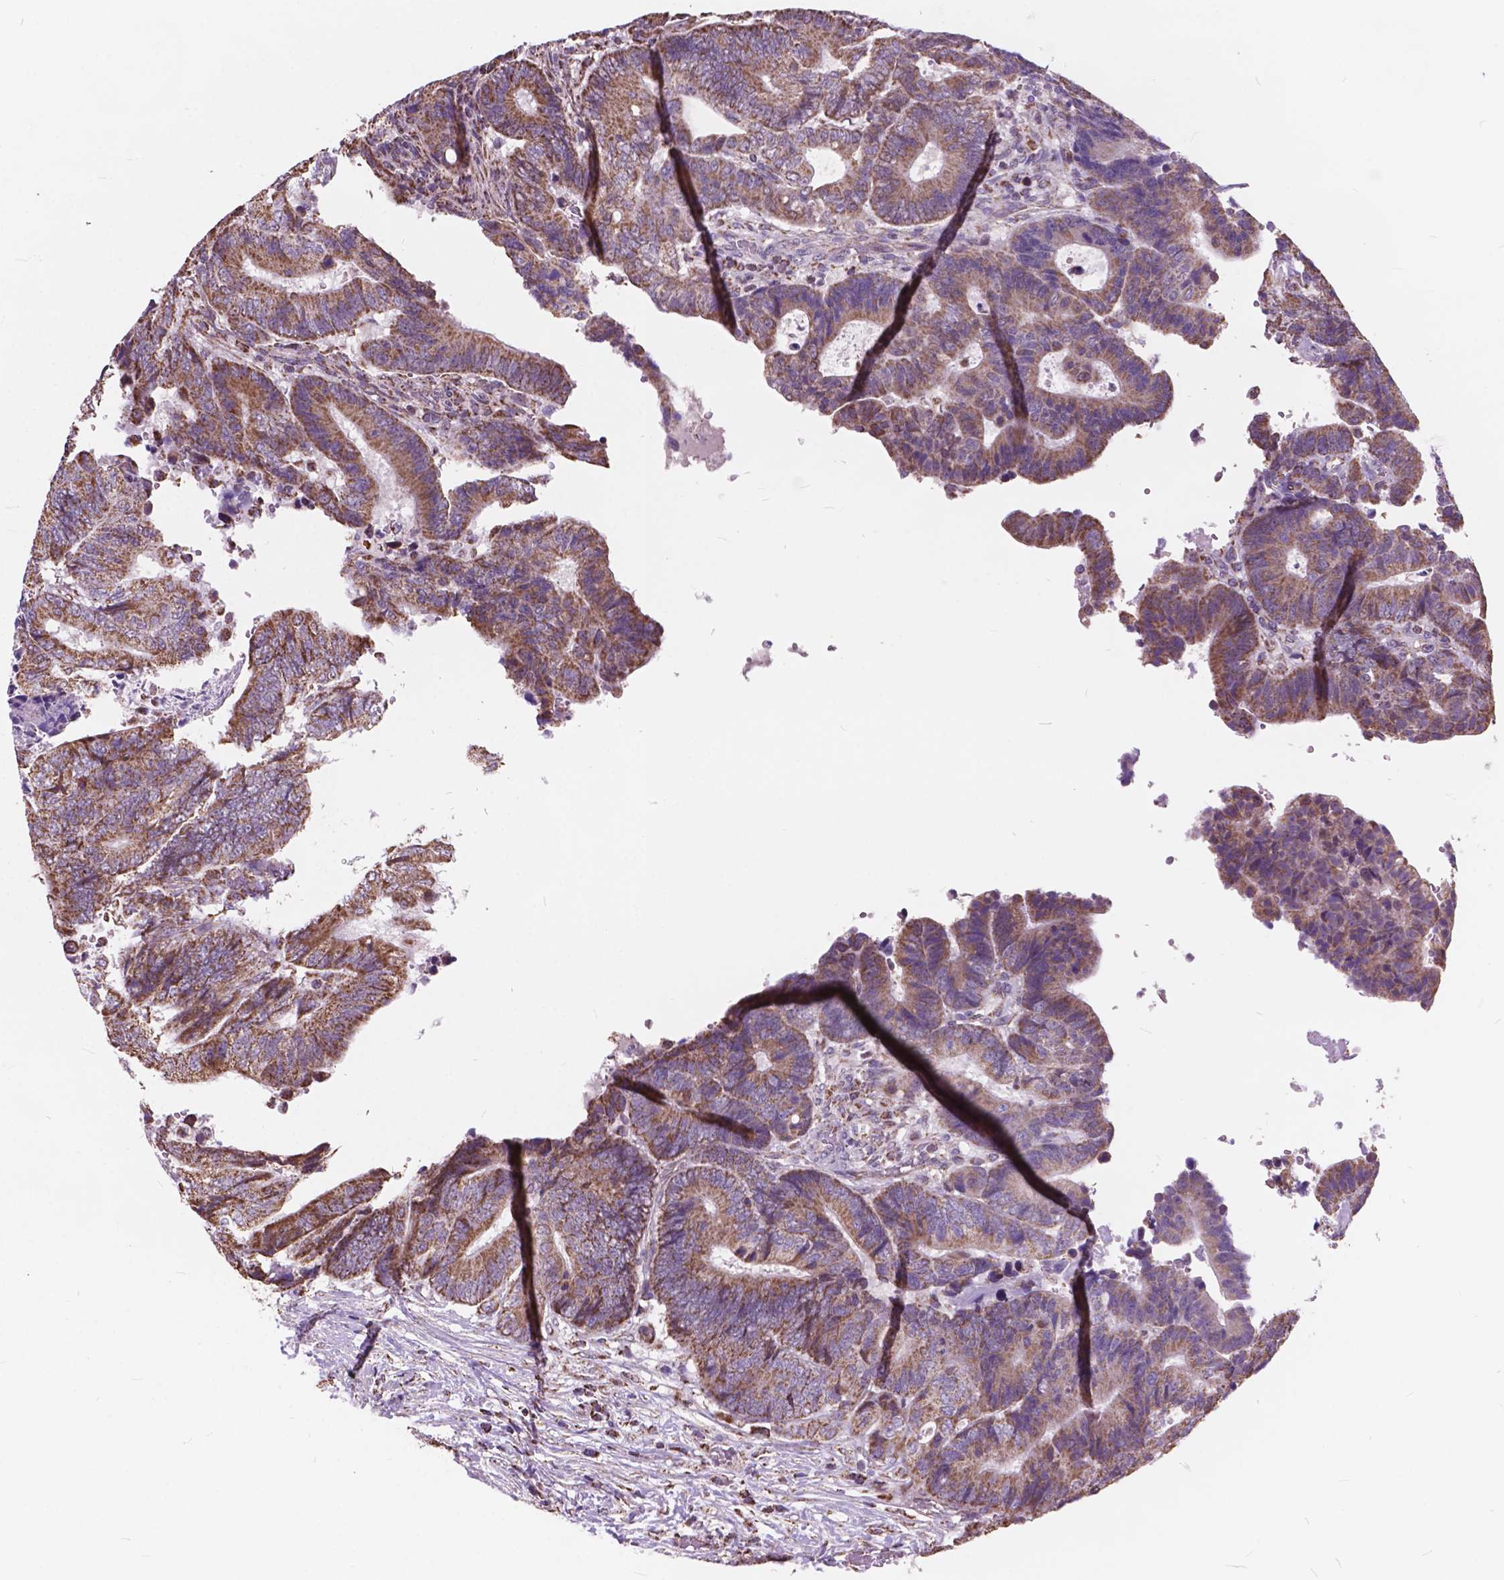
{"staining": {"intensity": "moderate", "quantity": ">75%", "location": "cytoplasmic/membranous"}, "tissue": "colorectal cancer", "cell_type": "Tumor cells", "image_type": "cancer", "snomed": [{"axis": "morphology", "description": "Adenocarcinoma, NOS"}, {"axis": "topography", "description": "Colon"}], "caption": "About >75% of tumor cells in human colorectal adenocarcinoma reveal moderate cytoplasmic/membranous protein positivity as visualized by brown immunohistochemical staining.", "gene": "SCOC", "patient": {"sex": "female", "age": 48}}